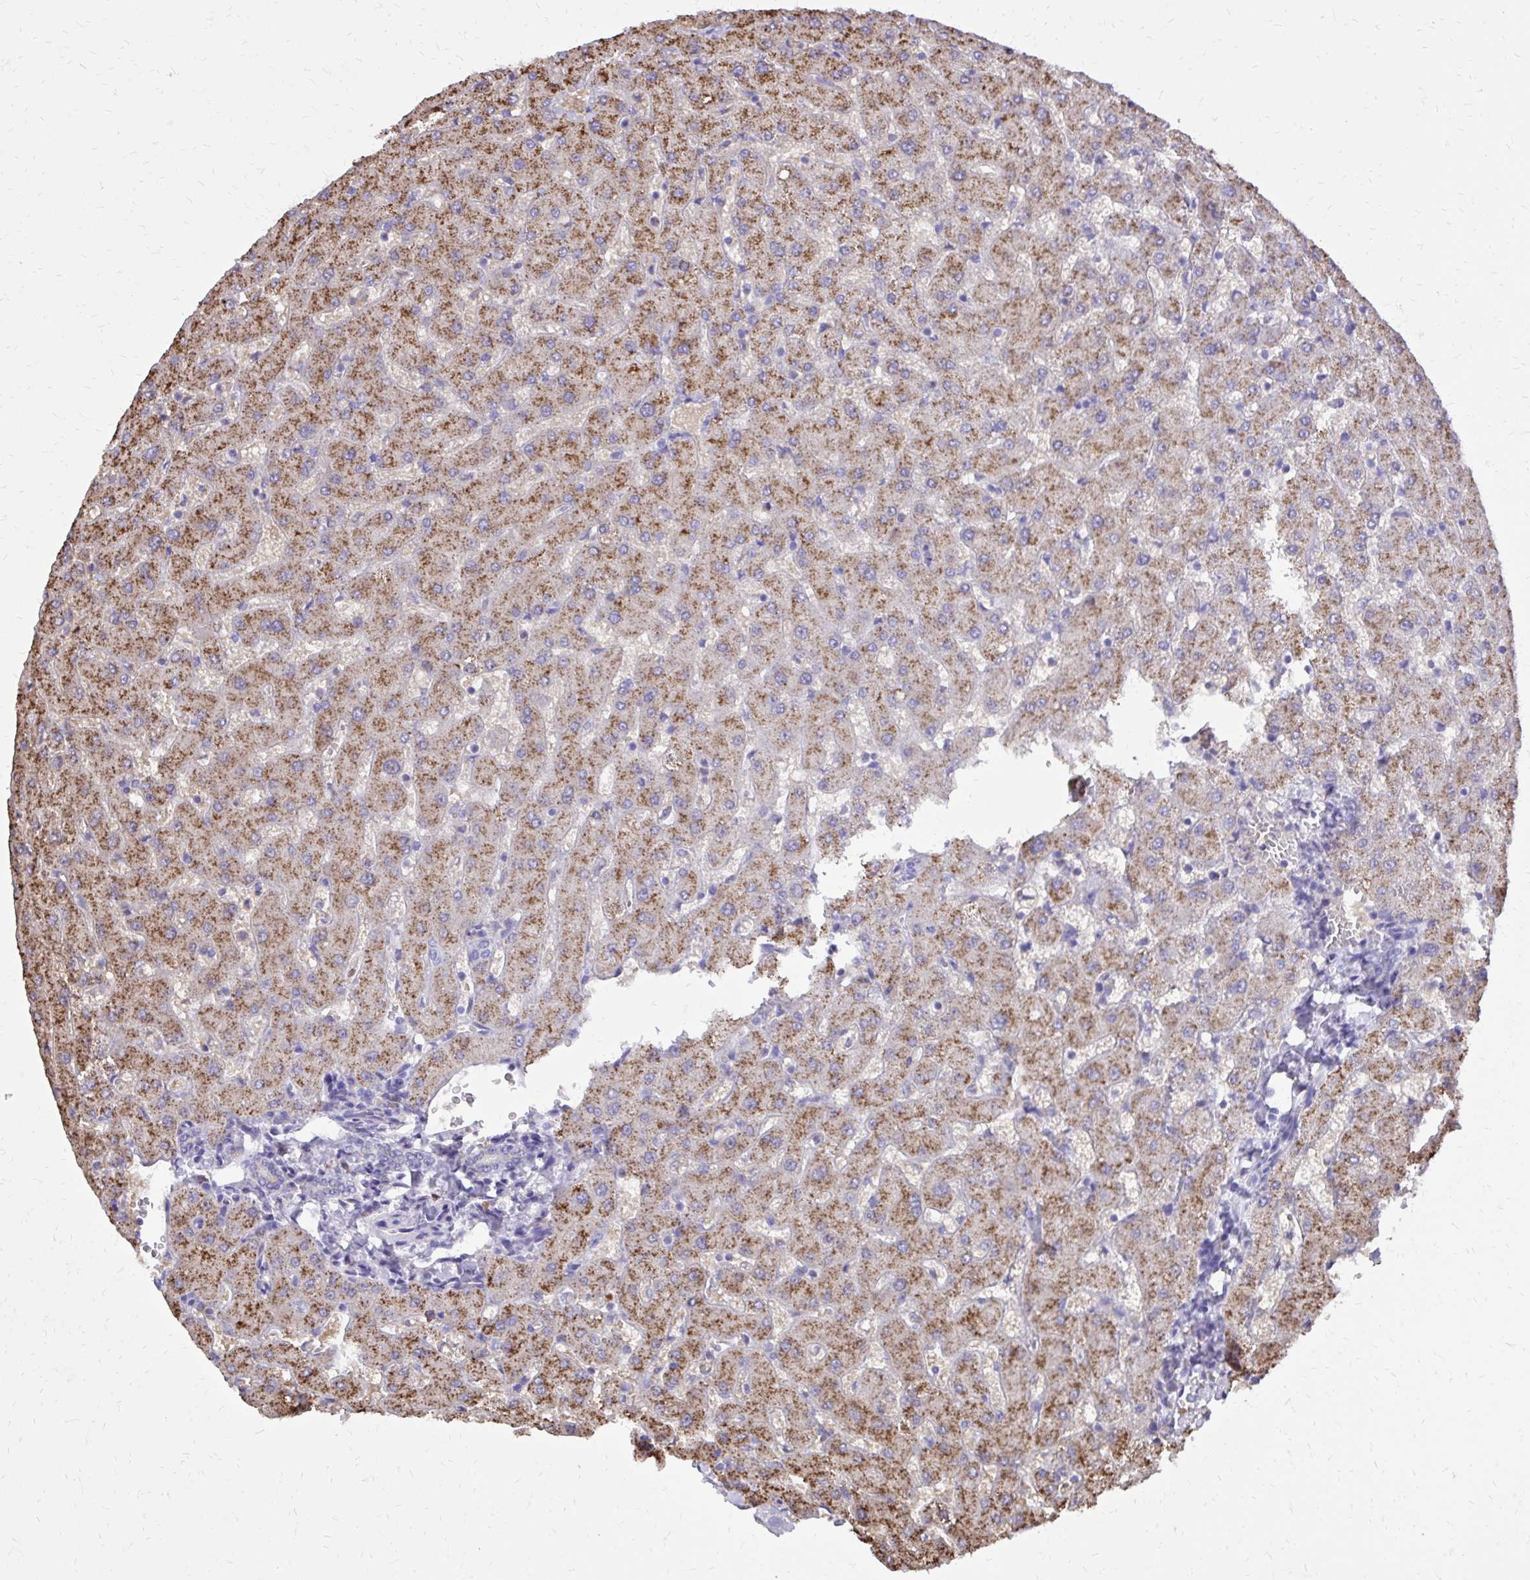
{"staining": {"intensity": "negative", "quantity": "none", "location": "none"}, "tissue": "liver", "cell_type": "Cholangiocytes", "image_type": "normal", "snomed": [{"axis": "morphology", "description": "Normal tissue, NOS"}, {"axis": "topography", "description": "Liver"}], "caption": "High power microscopy photomicrograph of an IHC histopathology image of normal liver, revealing no significant positivity in cholangiocytes.", "gene": "CAT", "patient": {"sex": "female", "age": 63}}